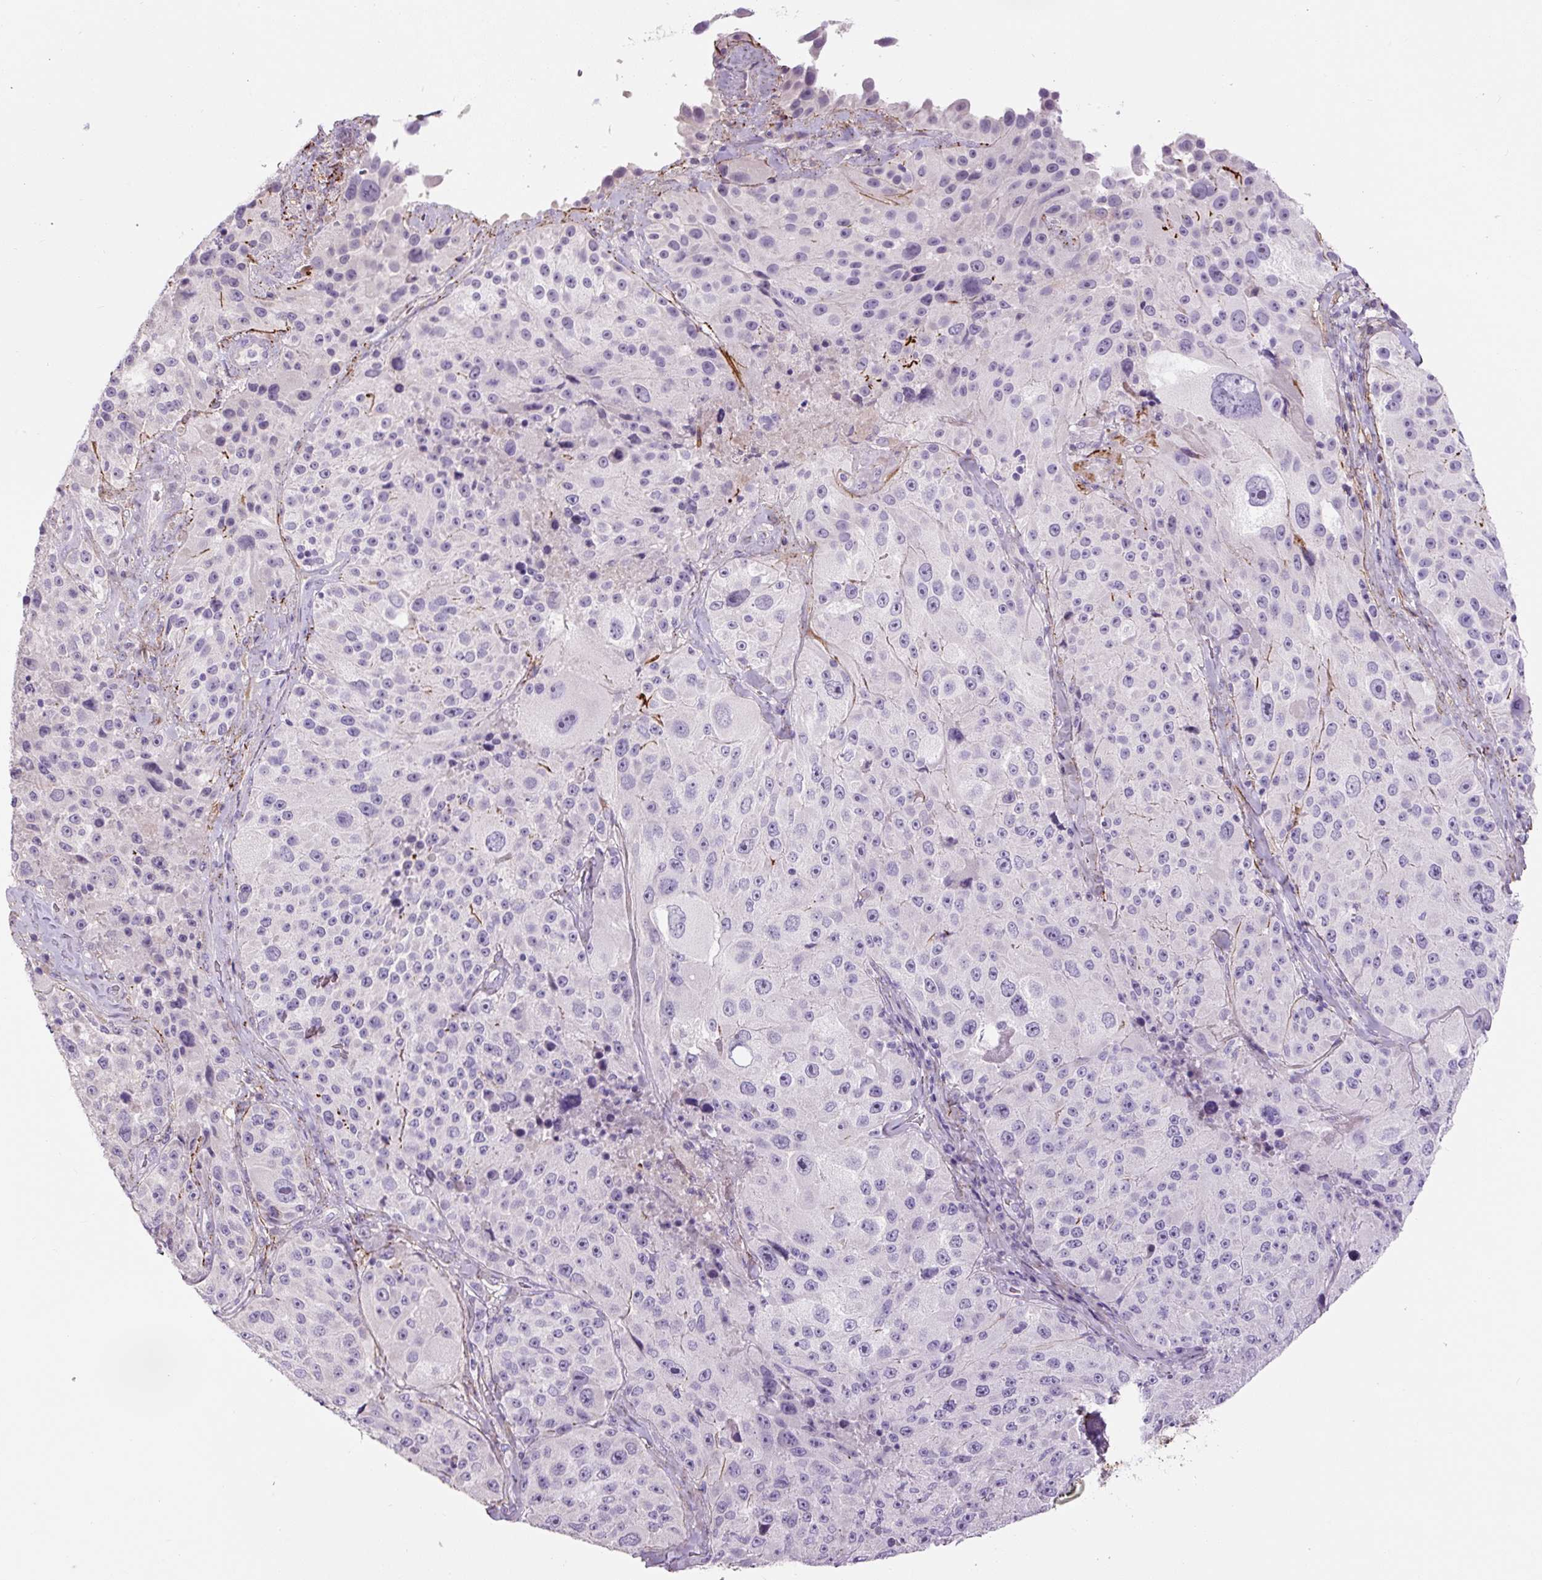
{"staining": {"intensity": "negative", "quantity": "none", "location": "none"}, "tissue": "melanoma", "cell_type": "Tumor cells", "image_type": "cancer", "snomed": [{"axis": "morphology", "description": "Malignant melanoma, Metastatic site"}, {"axis": "topography", "description": "Lymph node"}], "caption": "An immunohistochemistry image of malignant melanoma (metastatic site) is shown. There is no staining in tumor cells of malignant melanoma (metastatic site). (DAB (3,3'-diaminobenzidine) immunohistochemistry, high magnification).", "gene": "FBN1", "patient": {"sex": "male", "age": 62}}